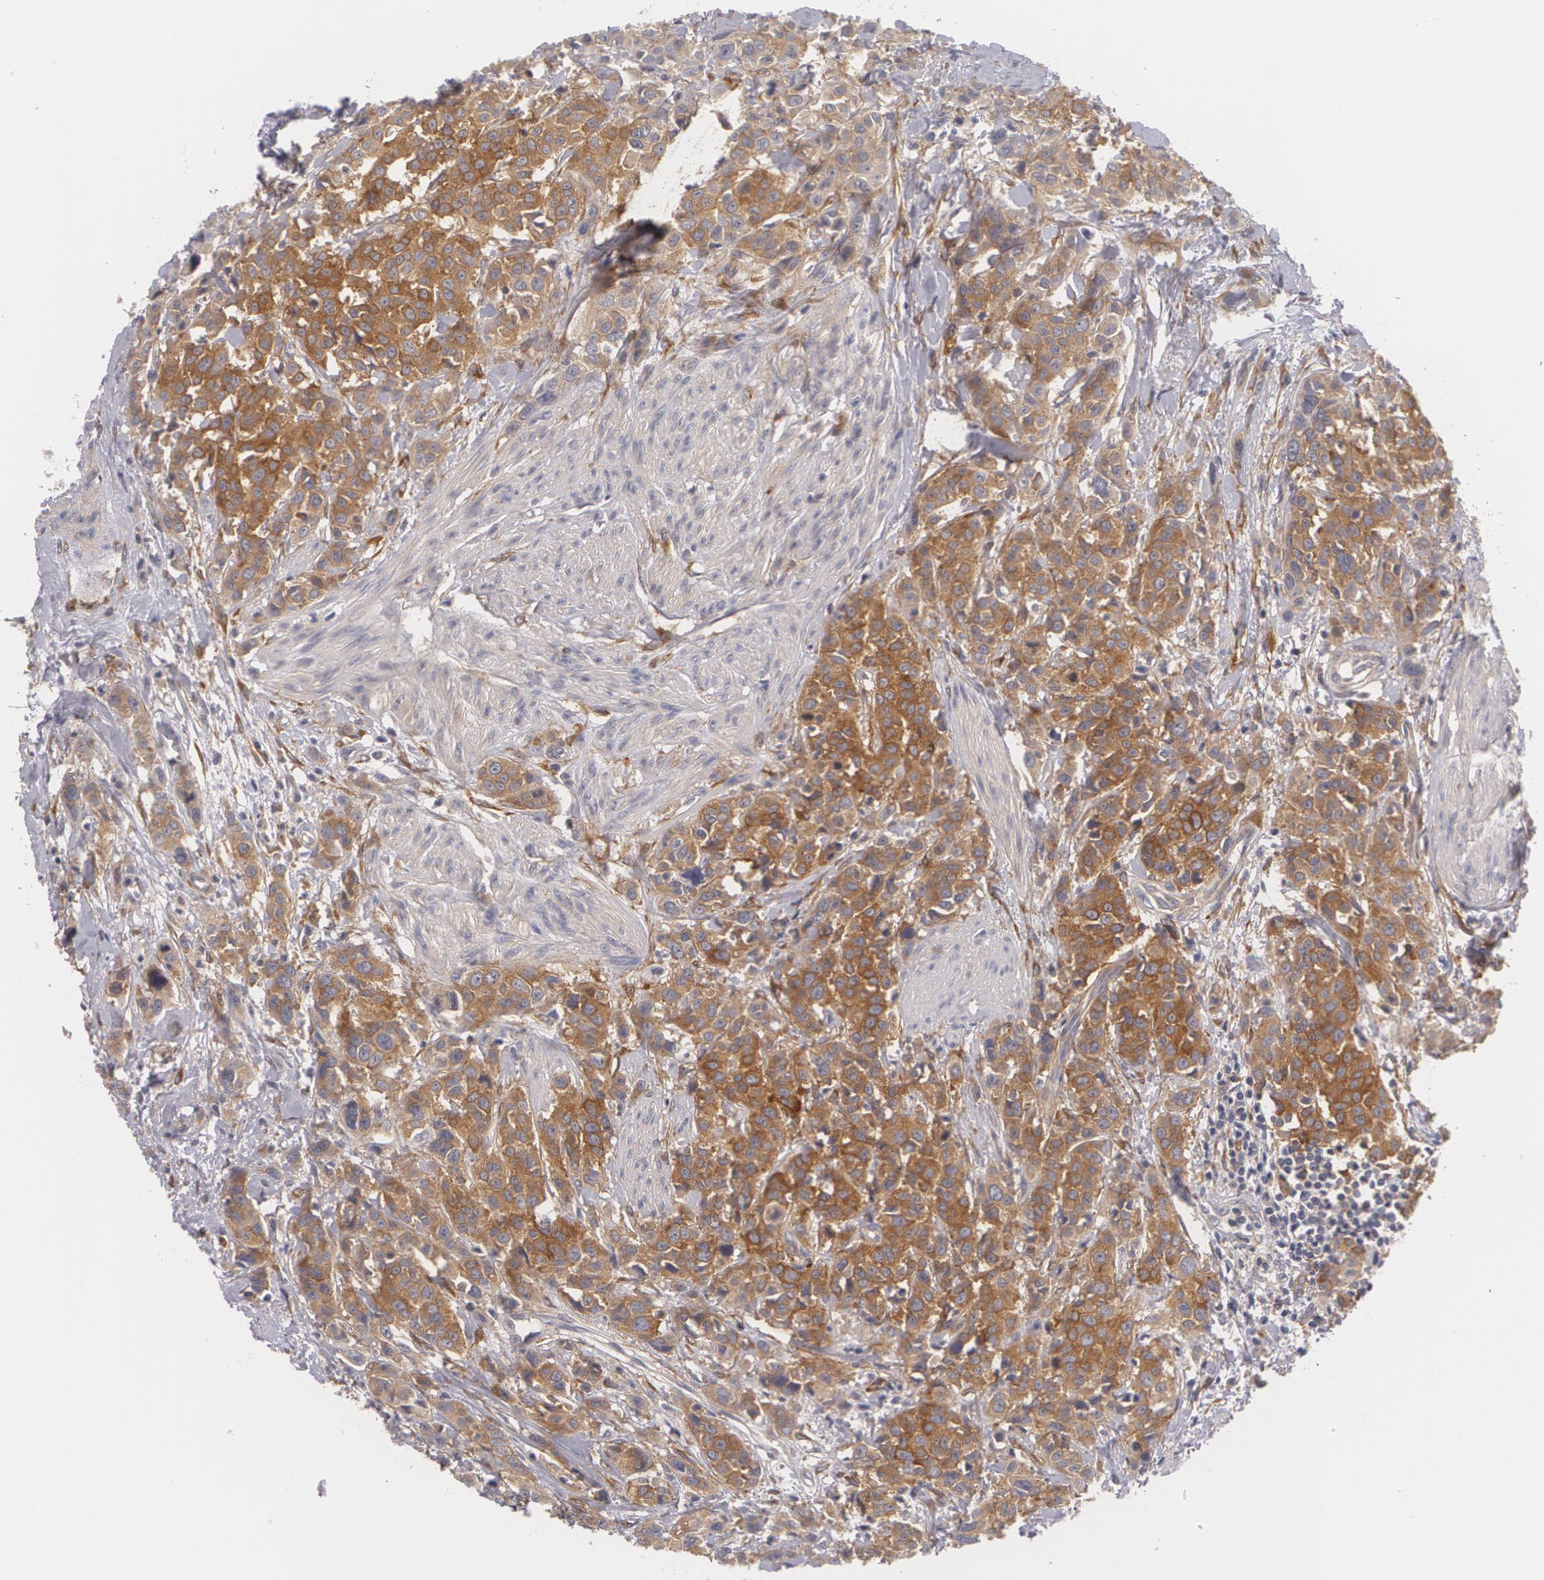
{"staining": {"intensity": "strong", "quantity": ">75%", "location": "cytoplasmic/membranous"}, "tissue": "urothelial cancer", "cell_type": "Tumor cells", "image_type": "cancer", "snomed": [{"axis": "morphology", "description": "Urothelial carcinoma, High grade"}, {"axis": "topography", "description": "Urinary bladder"}], "caption": "High-grade urothelial carcinoma stained with a protein marker shows strong staining in tumor cells.", "gene": "CASK", "patient": {"sex": "male", "age": 56}}